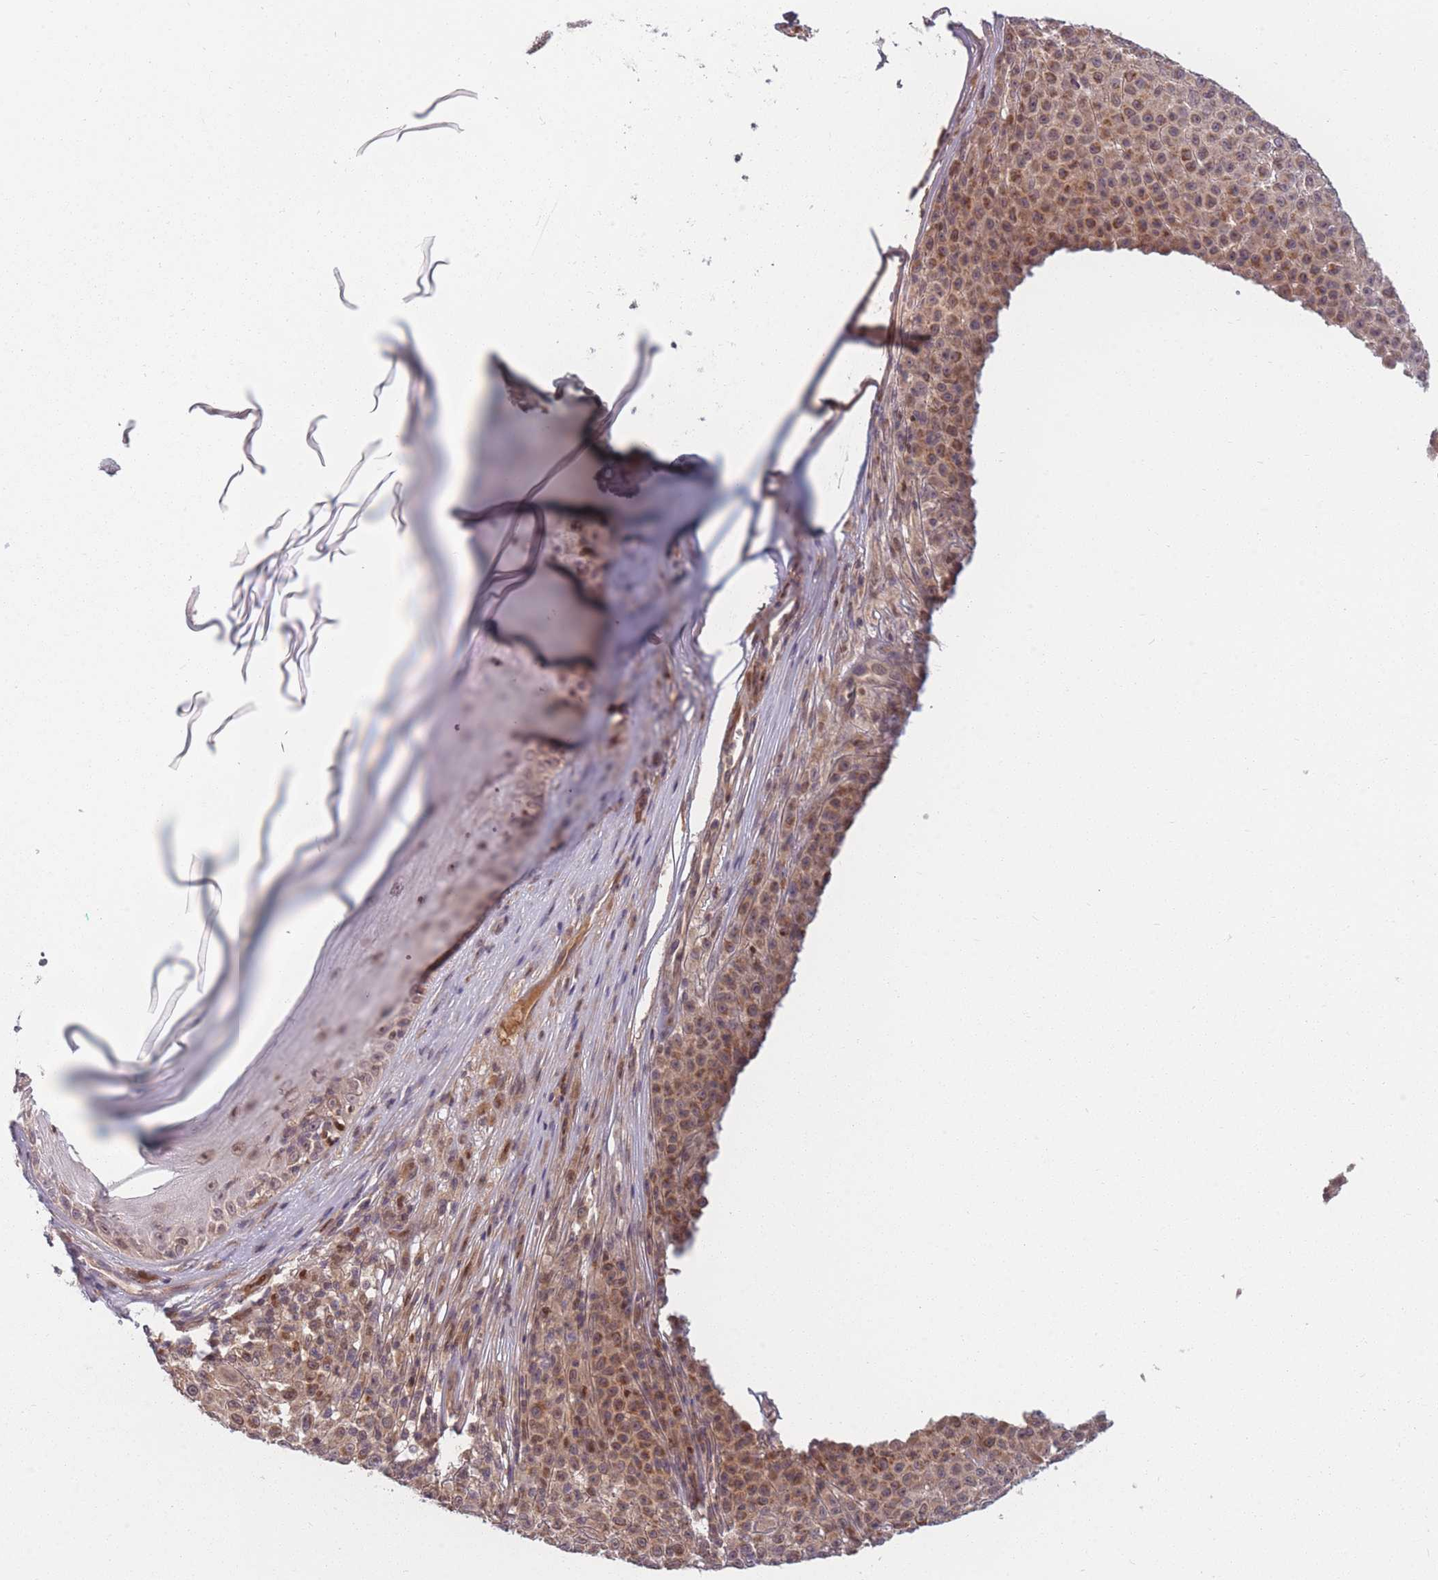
{"staining": {"intensity": "moderate", "quantity": ">75%", "location": "cytoplasmic/membranous,nuclear"}, "tissue": "melanoma", "cell_type": "Tumor cells", "image_type": "cancer", "snomed": [{"axis": "morphology", "description": "Malignant melanoma, NOS"}, {"axis": "topography", "description": "Skin"}], "caption": "Melanoma stained for a protein (brown) displays moderate cytoplasmic/membranous and nuclear positive staining in about >75% of tumor cells.", "gene": "FAM153A", "patient": {"sex": "female", "age": 94}}